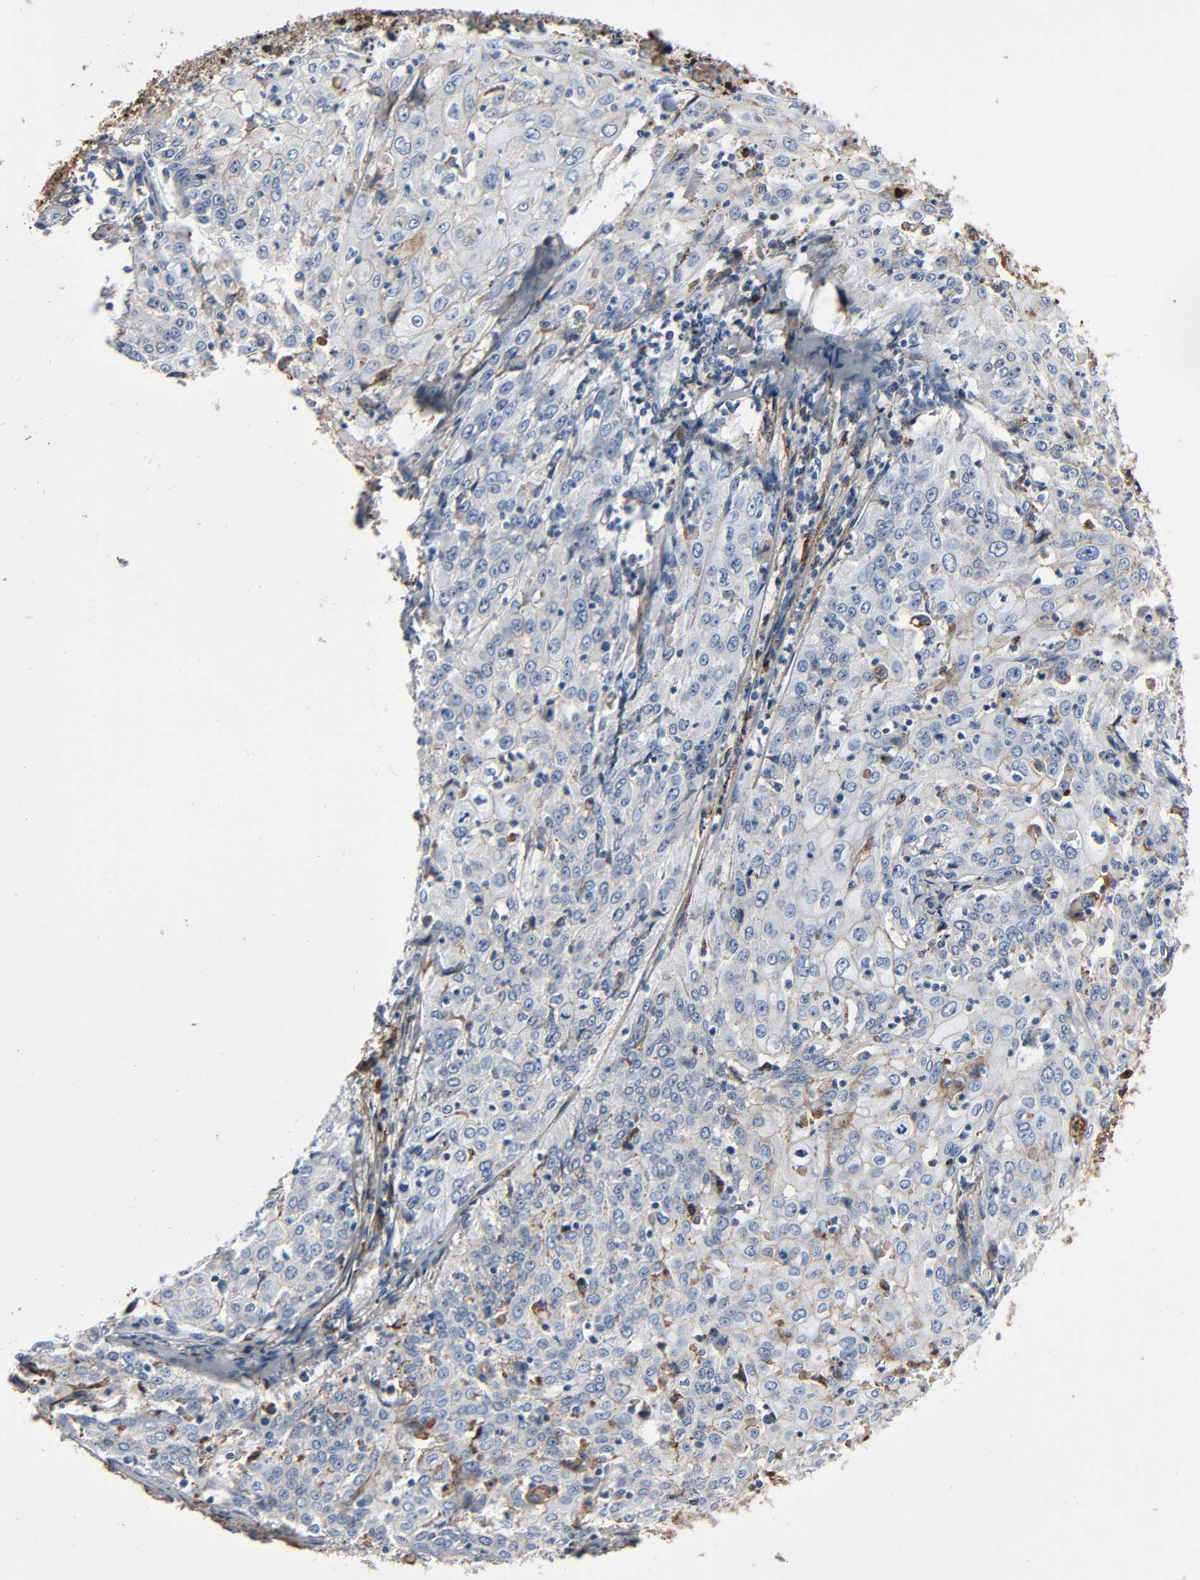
{"staining": {"intensity": "moderate", "quantity": "25%-75%", "location": "cytoplasmic/membranous"}, "tissue": "cervical cancer", "cell_type": "Tumor cells", "image_type": "cancer", "snomed": [{"axis": "morphology", "description": "Squamous cell carcinoma, NOS"}, {"axis": "topography", "description": "Cervix"}], "caption": "Immunohistochemical staining of human squamous cell carcinoma (cervical) exhibits moderate cytoplasmic/membranous protein staining in approximately 25%-75% of tumor cells.", "gene": "C3", "patient": {"sex": "female", "age": 39}}